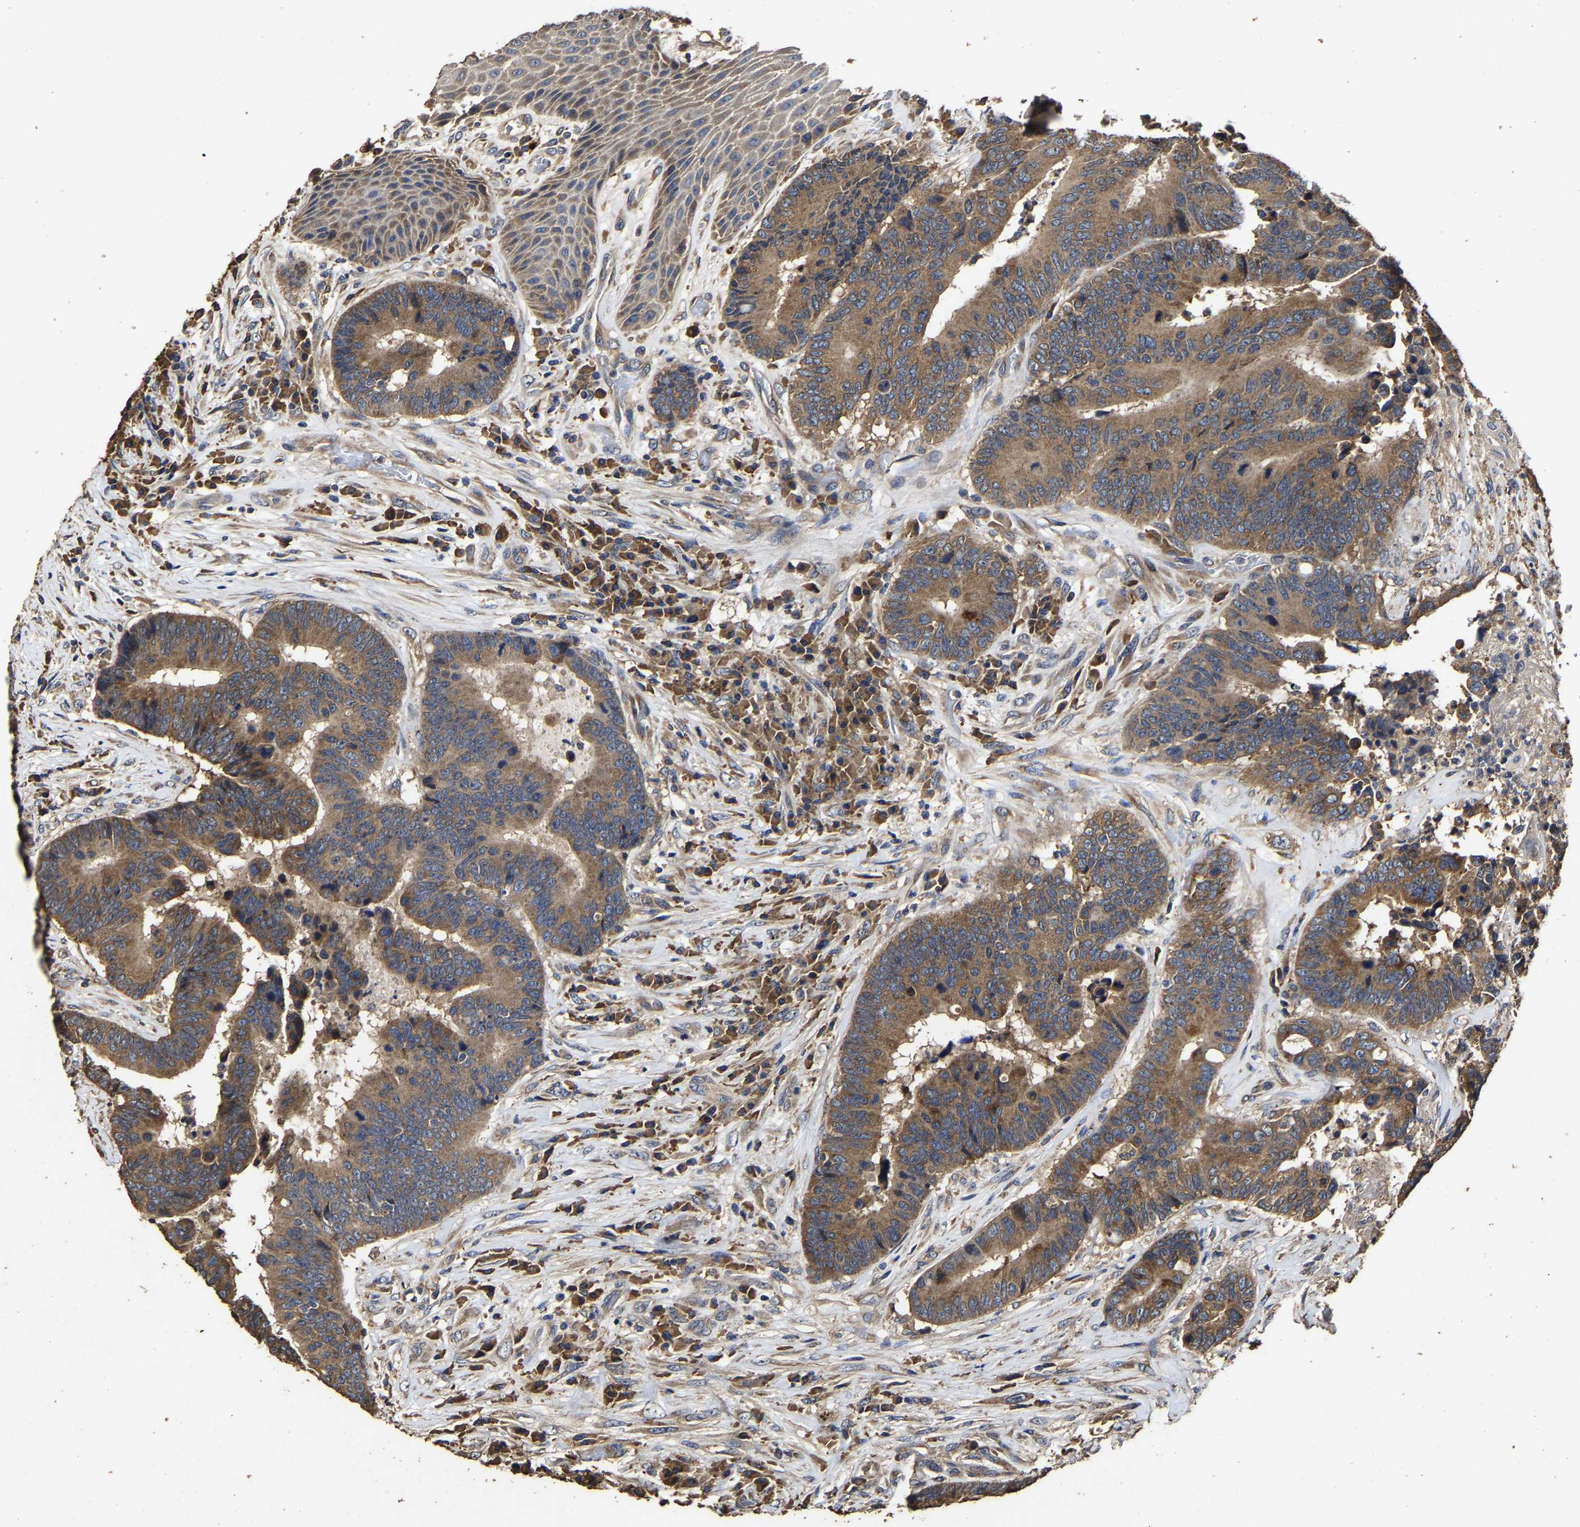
{"staining": {"intensity": "moderate", "quantity": ">75%", "location": "cytoplasmic/membranous"}, "tissue": "colorectal cancer", "cell_type": "Tumor cells", "image_type": "cancer", "snomed": [{"axis": "morphology", "description": "Adenocarcinoma, NOS"}, {"axis": "topography", "description": "Rectum"}, {"axis": "topography", "description": "Anal"}], "caption": "Protein expression analysis of human colorectal cancer reveals moderate cytoplasmic/membranous staining in about >75% of tumor cells. Using DAB (3,3'-diaminobenzidine) (brown) and hematoxylin (blue) stains, captured at high magnification using brightfield microscopy.", "gene": "PPM1K", "patient": {"sex": "female", "age": 89}}